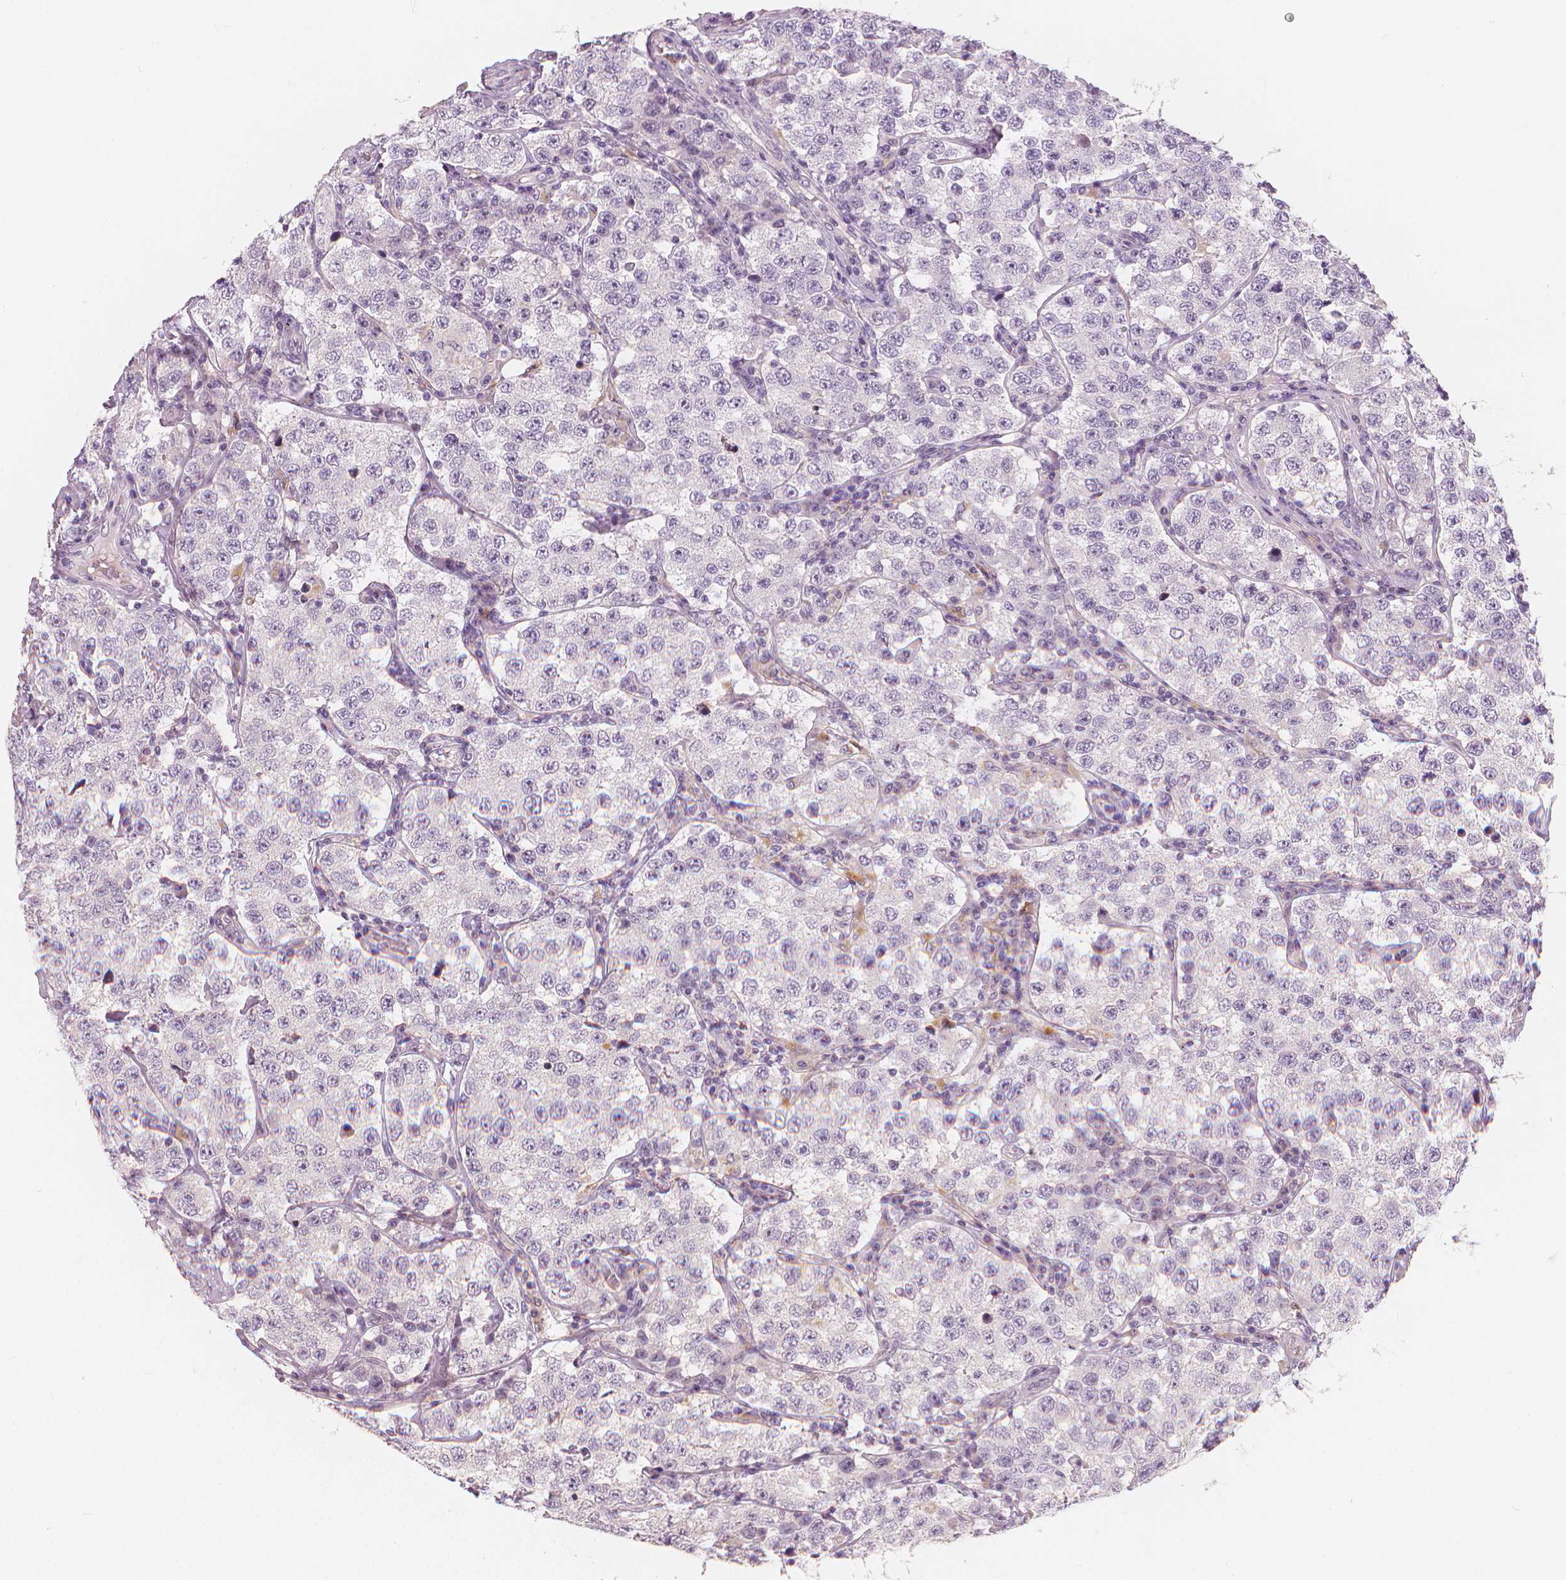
{"staining": {"intensity": "negative", "quantity": "none", "location": "none"}, "tissue": "testis cancer", "cell_type": "Tumor cells", "image_type": "cancer", "snomed": [{"axis": "morphology", "description": "Seminoma, NOS"}, {"axis": "topography", "description": "Testis"}], "caption": "DAB (3,3'-diaminobenzidine) immunohistochemical staining of human testis cancer (seminoma) demonstrates no significant staining in tumor cells.", "gene": "RNASE7", "patient": {"sex": "male", "age": 34}}